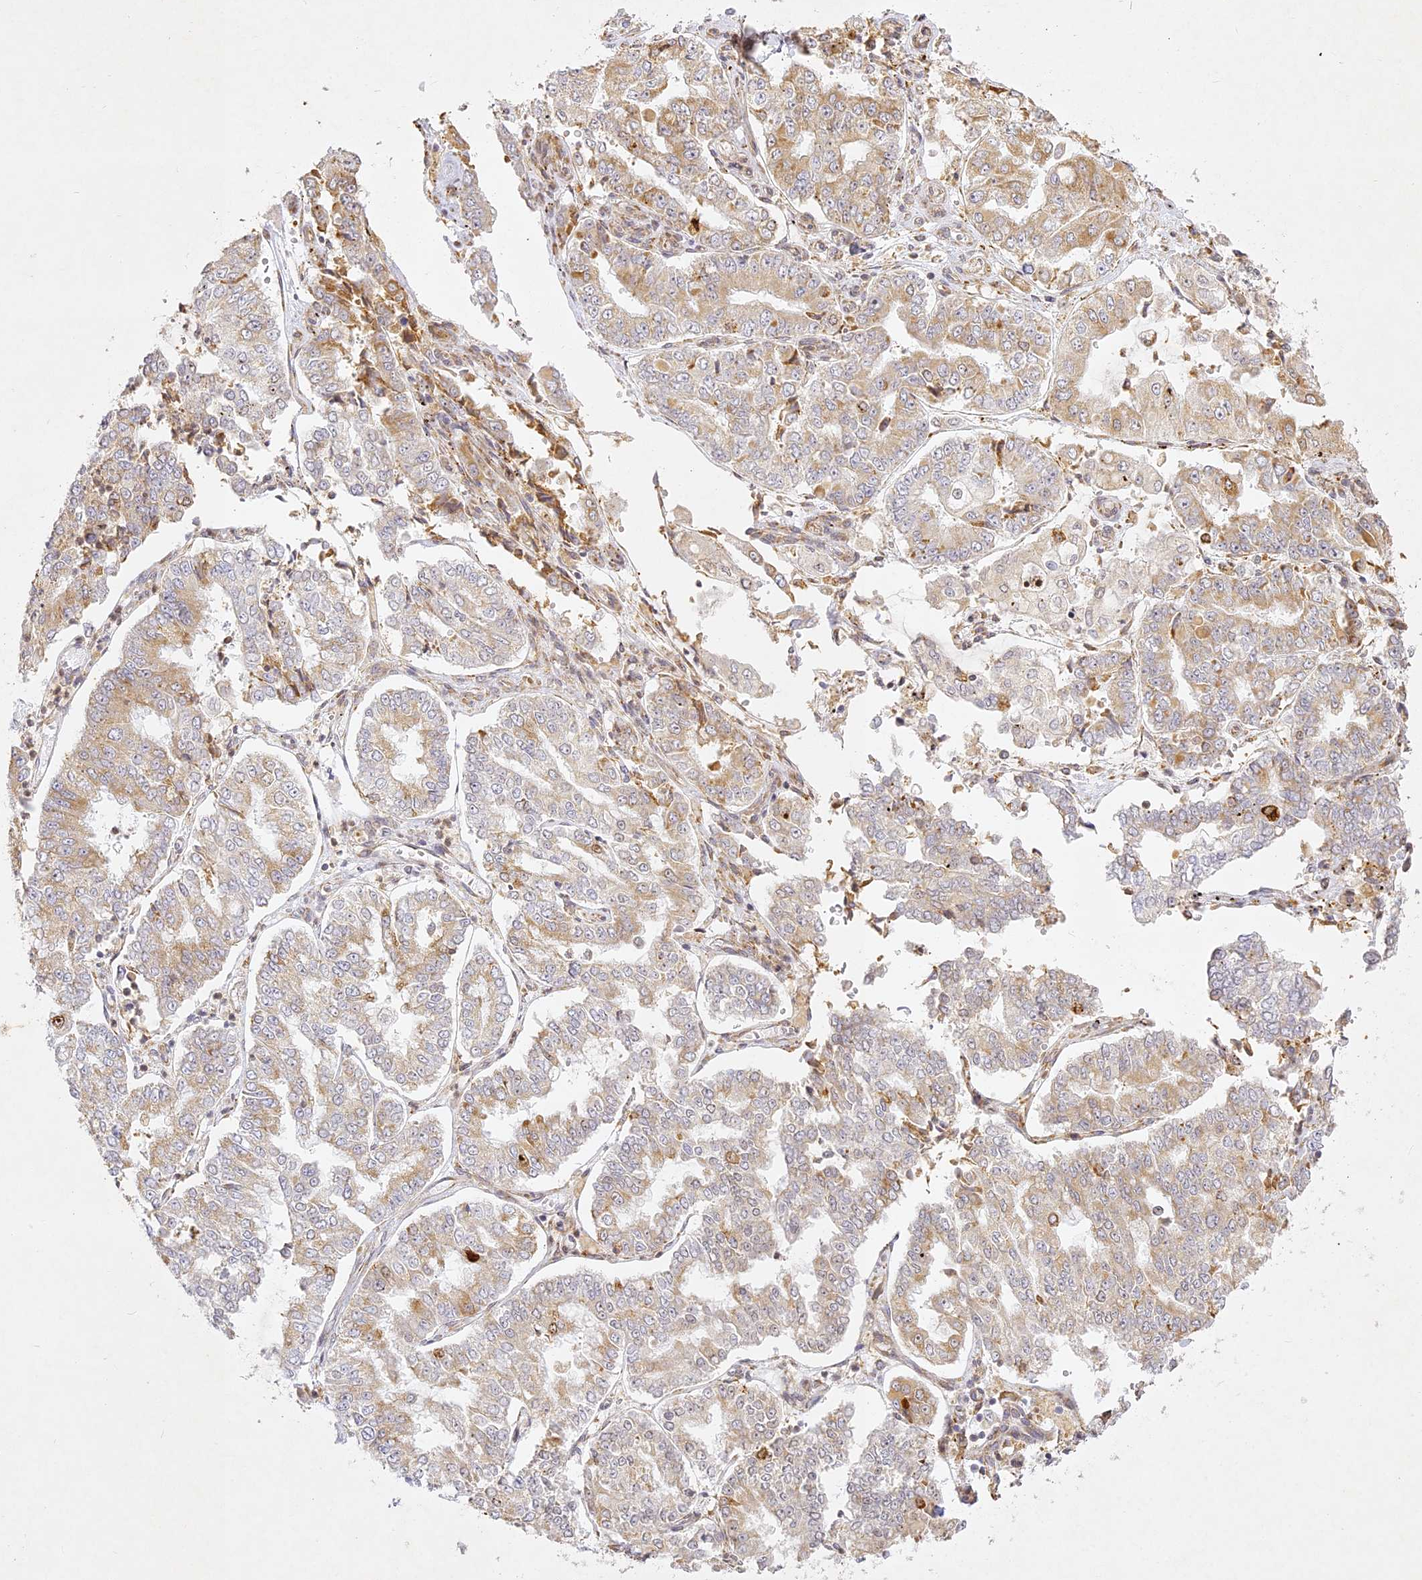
{"staining": {"intensity": "moderate", "quantity": "<25%", "location": "cytoplasmic/membranous"}, "tissue": "stomach cancer", "cell_type": "Tumor cells", "image_type": "cancer", "snomed": [{"axis": "morphology", "description": "Adenocarcinoma, NOS"}, {"axis": "topography", "description": "Stomach"}], "caption": "Immunohistochemical staining of adenocarcinoma (stomach) reveals low levels of moderate cytoplasmic/membranous protein positivity in approximately <25% of tumor cells.", "gene": "SLC30A5", "patient": {"sex": "male", "age": 76}}